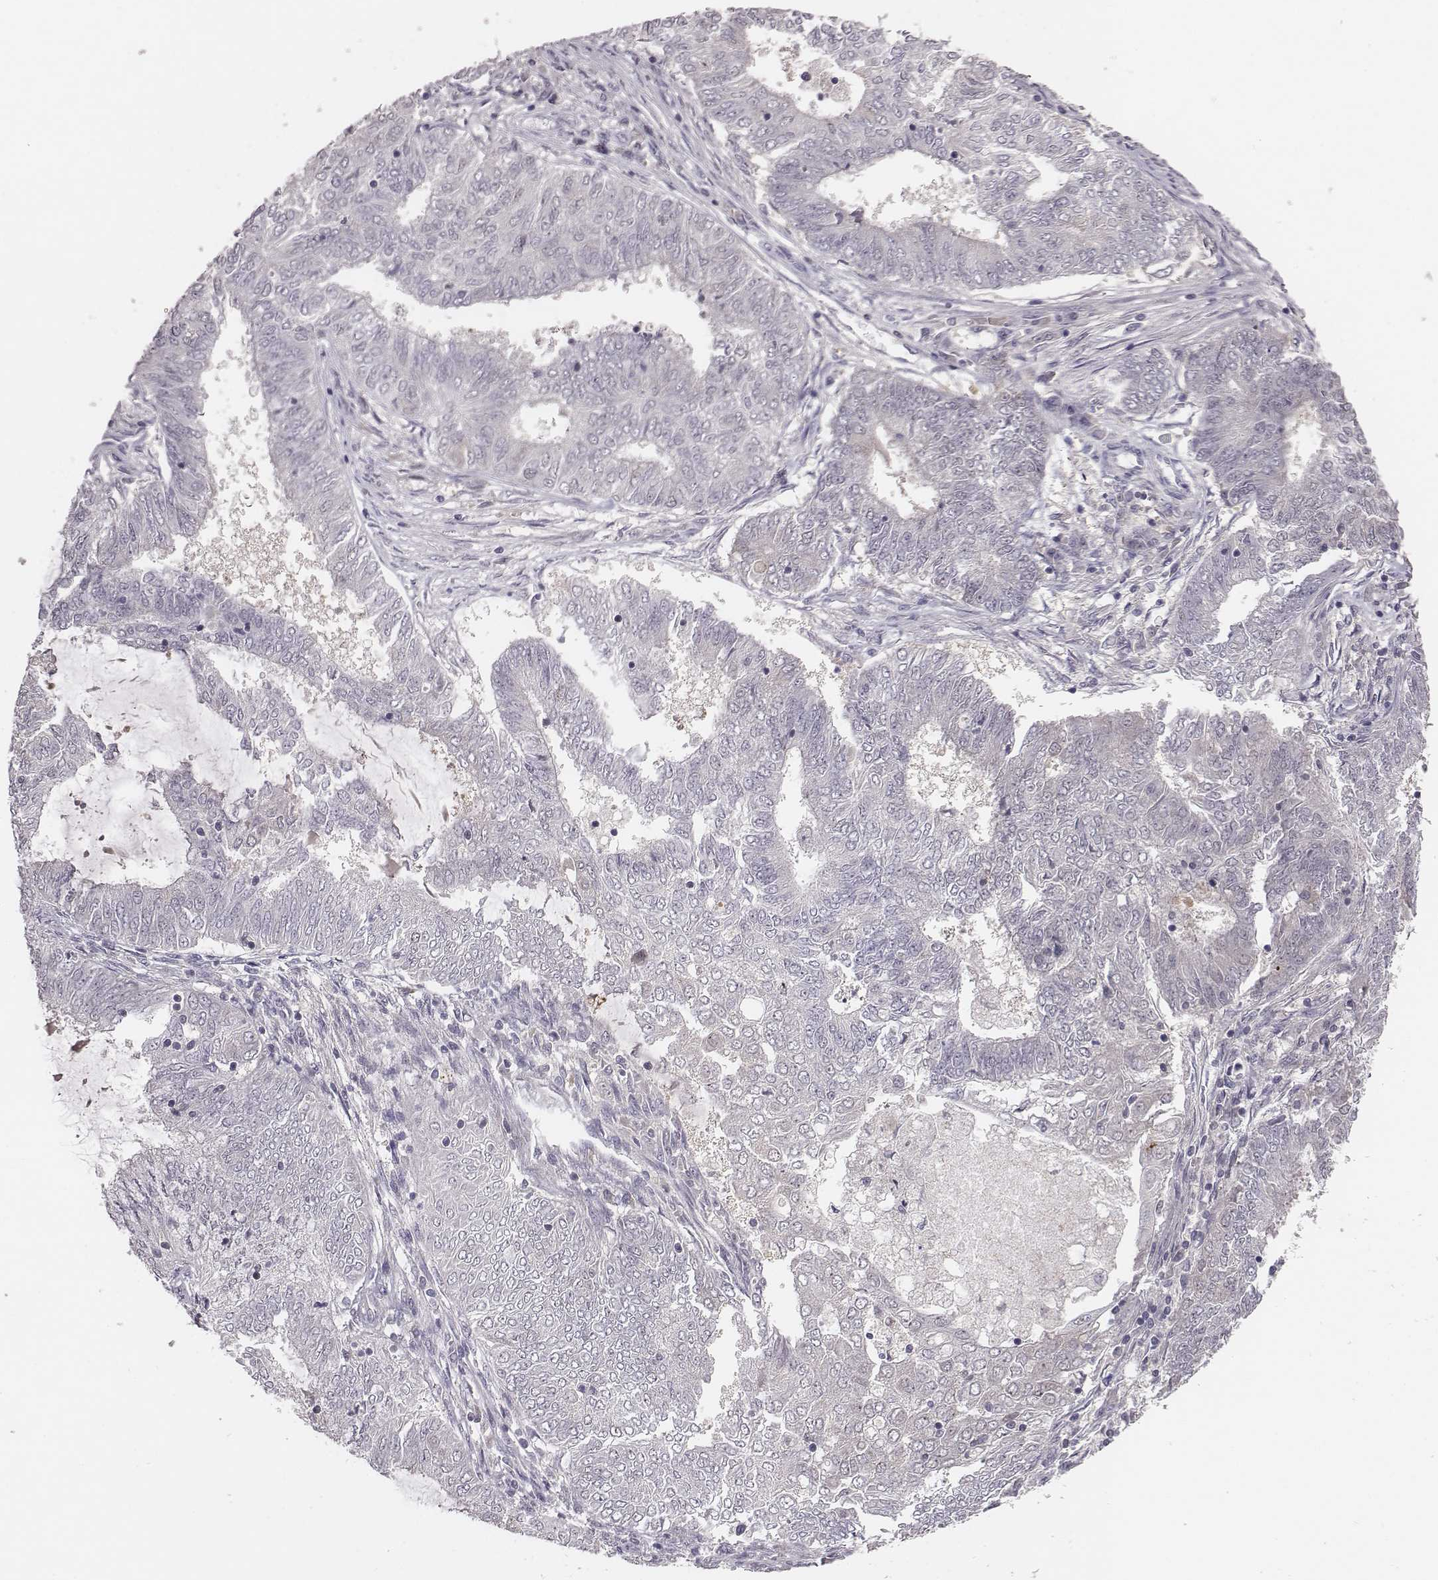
{"staining": {"intensity": "negative", "quantity": "none", "location": "none"}, "tissue": "endometrial cancer", "cell_type": "Tumor cells", "image_type": "cancer", "snomed": [{"axis": "morphology", "description": "Adenocarcinoma, NOS"}, {"axis": "topography", "description": "Endometrium"}], "caption": "Immunohistochemistry image of human endometrial cancer (adenocarcinoma) stained for a protein (brown), which exhibits no expression in tumor cells.", "gene": "SMURF2", "patient": {"sex": "female", "age": 62}}